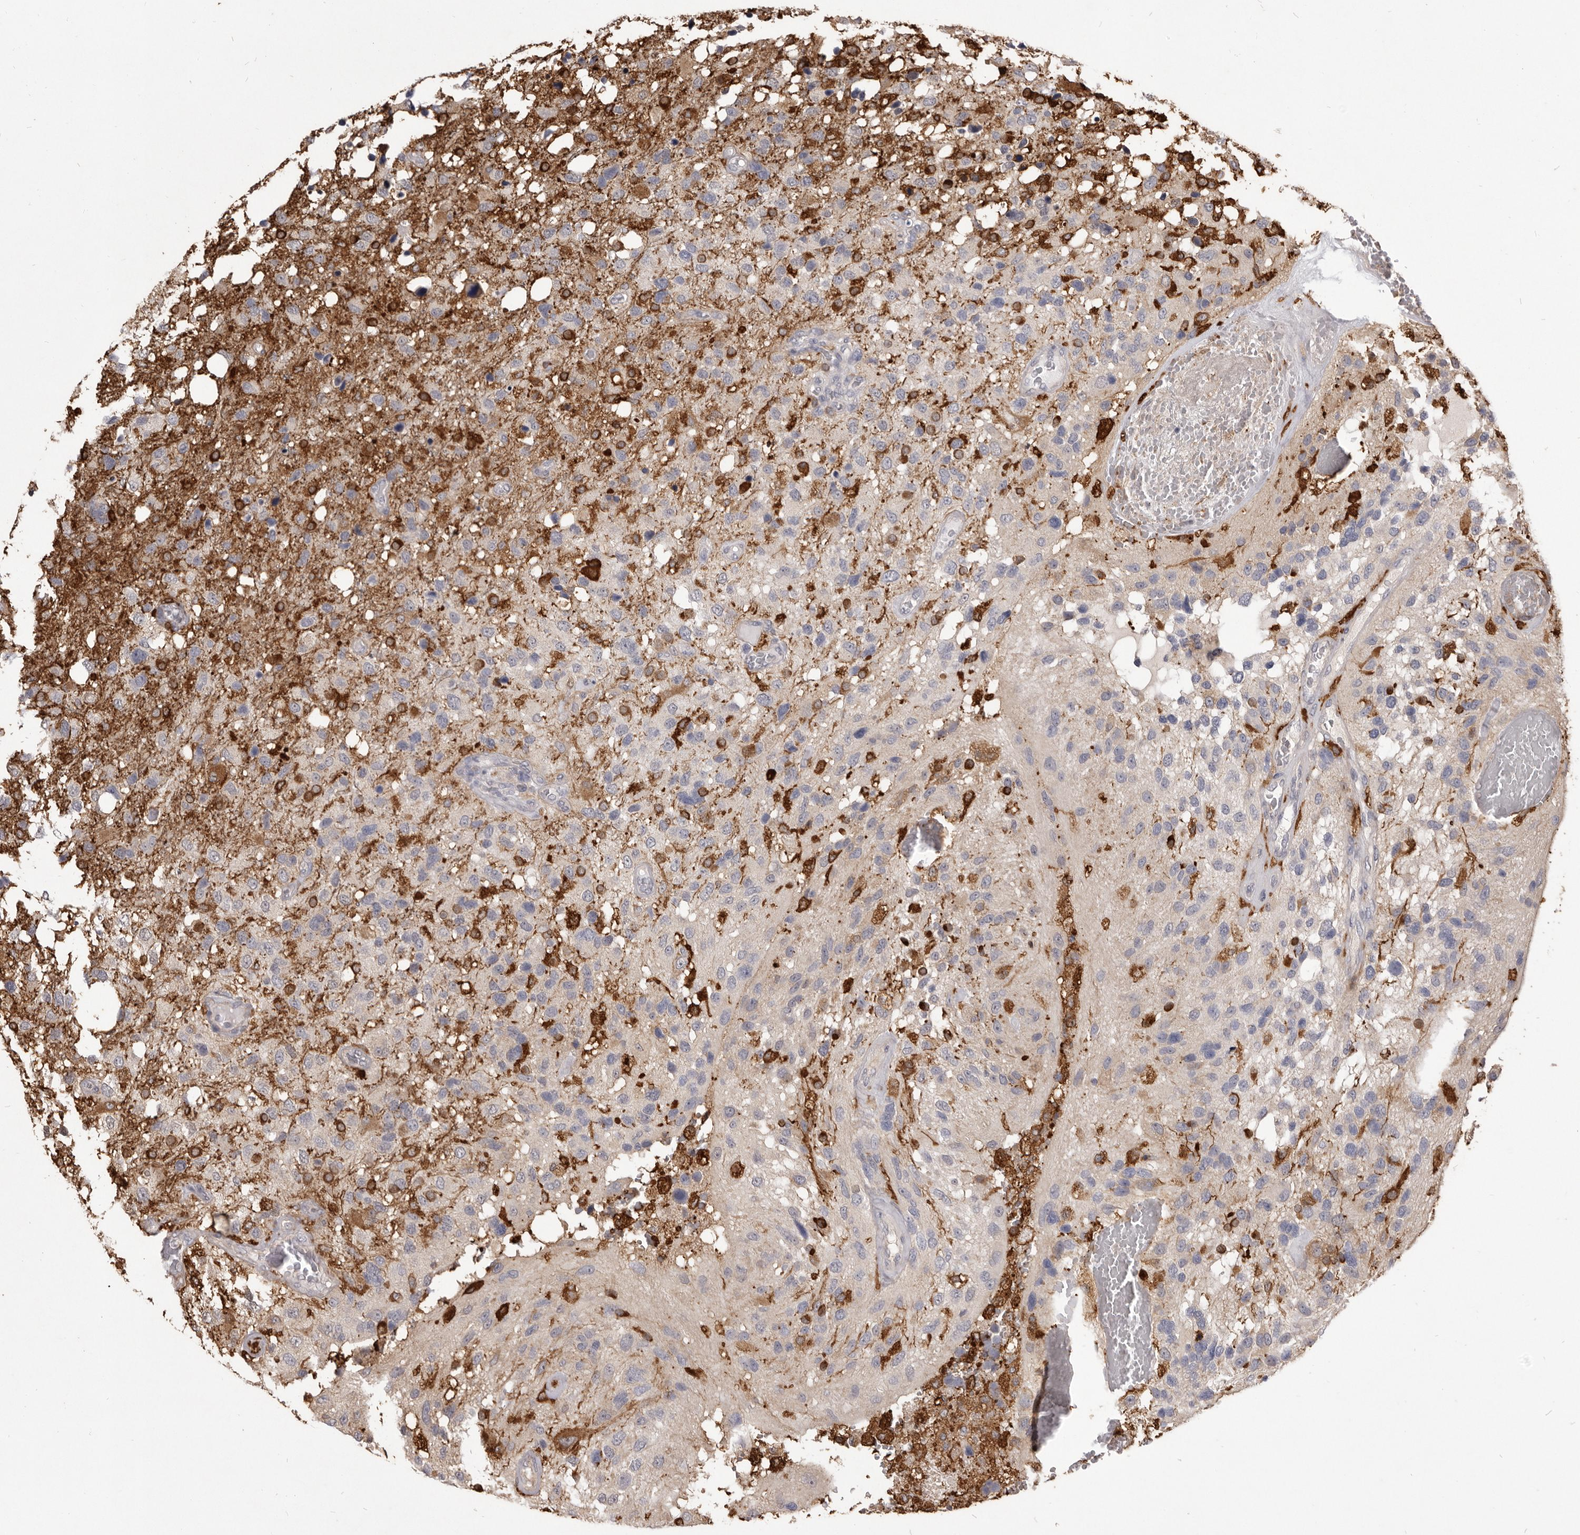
{"staining": {"intensity": "weak", "quantity": "<25%", "location": "cytoplasmic/membranous"}, "tissue": "glioma", "cell_type": "Tumor cells", "image_type": "cancer", "snomed": [{"axis": "morphology", "description": "Glioma, malignant, High grade"}, {"axis": "topography", "description": "Brain"}], "caption": "Protein analysis of glioma shows no significant staining in tumor cells.", "gene": "VPS45", "patient": {"sex": "female", "age": 58}}